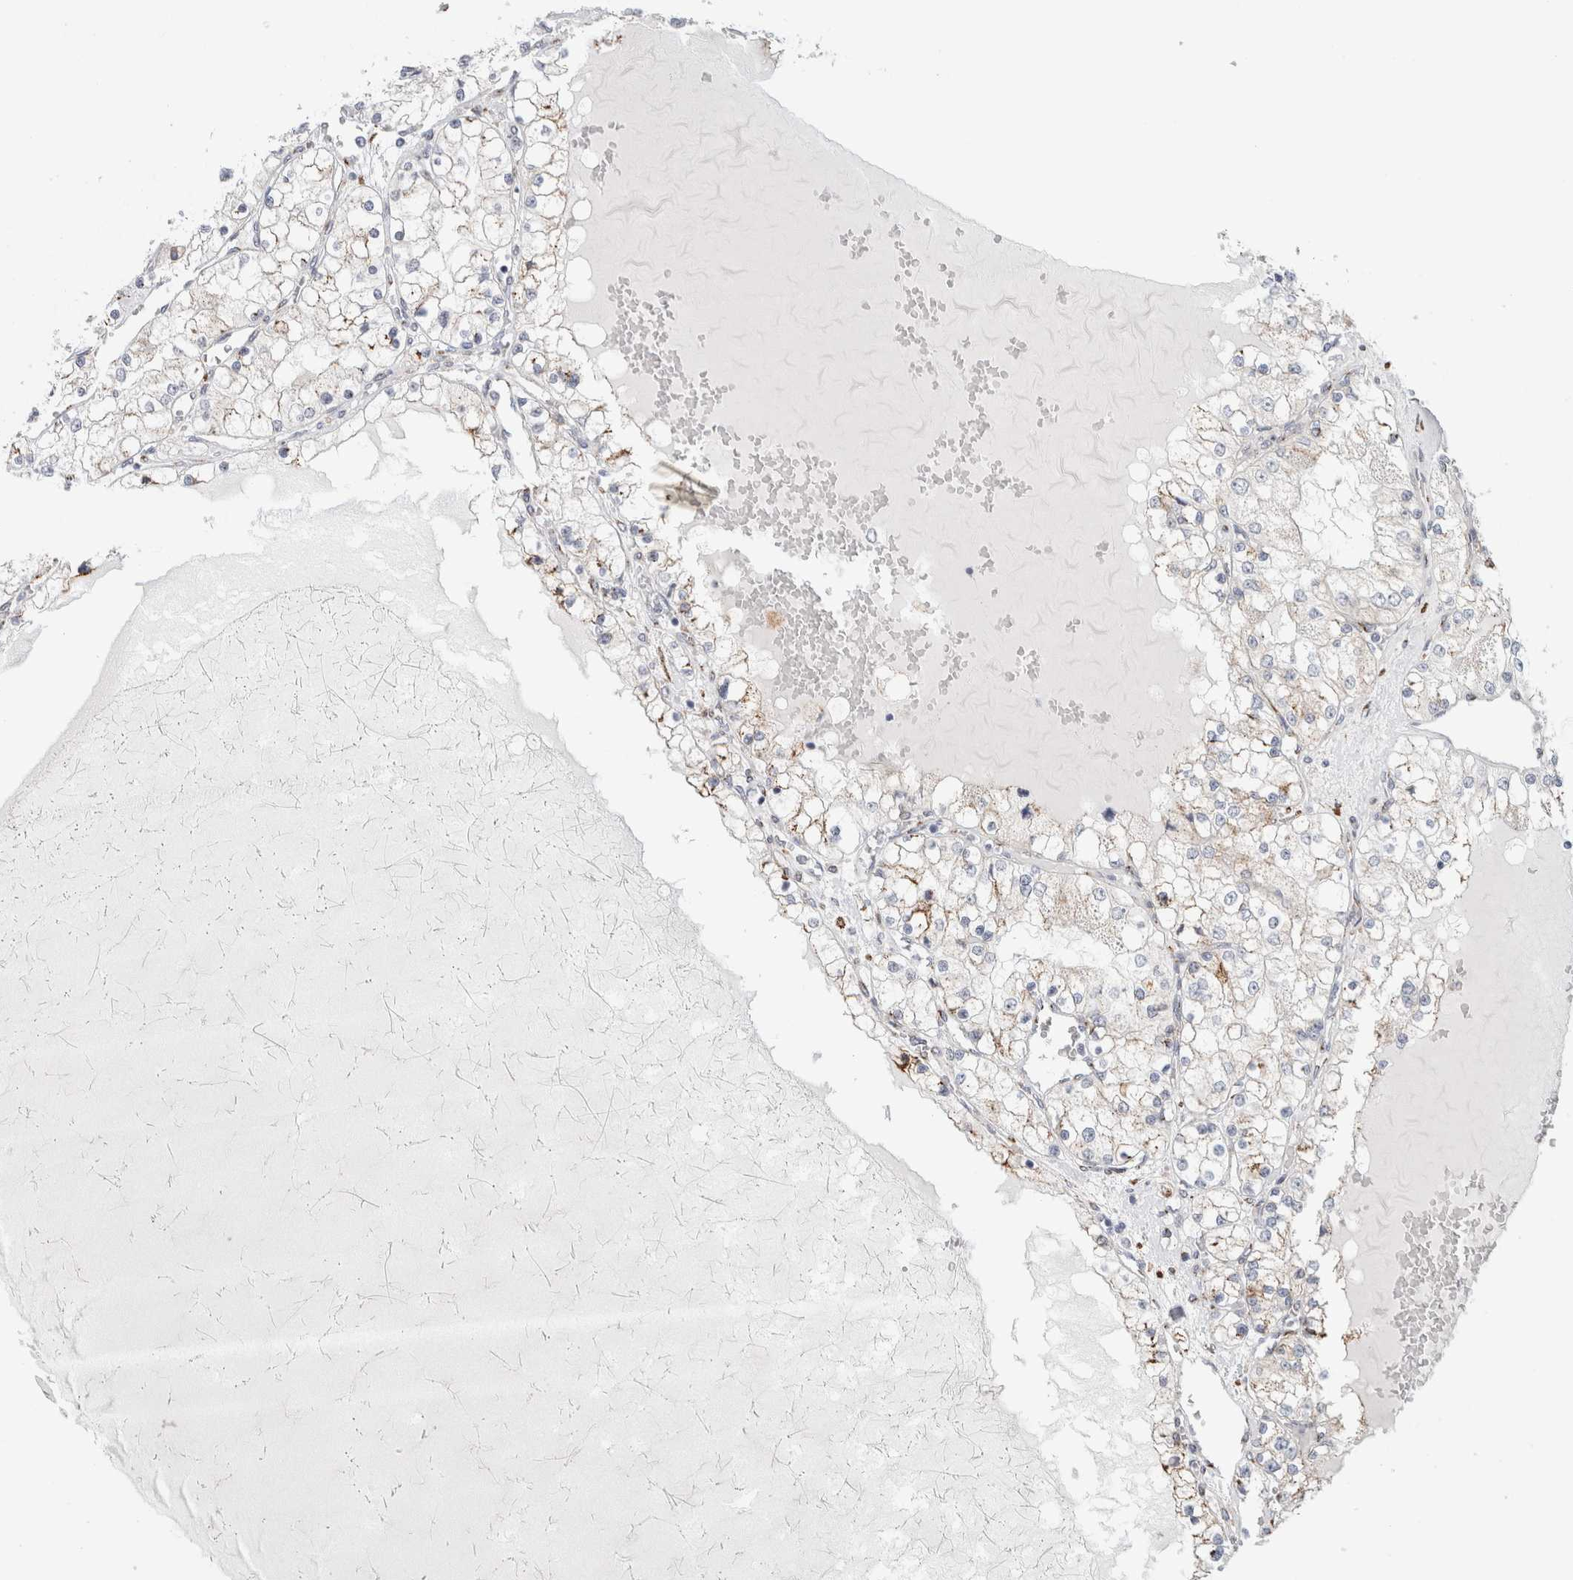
{"staining": {"intensity": "moderate", "quantity": "<25%", "location": "cytoplasmic/membranous"}, "tissue": "renal cancer", "cell_type": "Tumor cells", "image_type": "cancer", "snomed": [{"axis": "morphology", "description": "Adenocarcinoma, NOS"}, {"axis": "topography", "description": "Kidney"}], "caption": "Renal adenocarcinoma tissue reveals moderate cytoplasmic/membranous staining in approximately <25% of tumor cells", "gene": "MCFD2", "patient": {"sex": "male", "age": 68}}